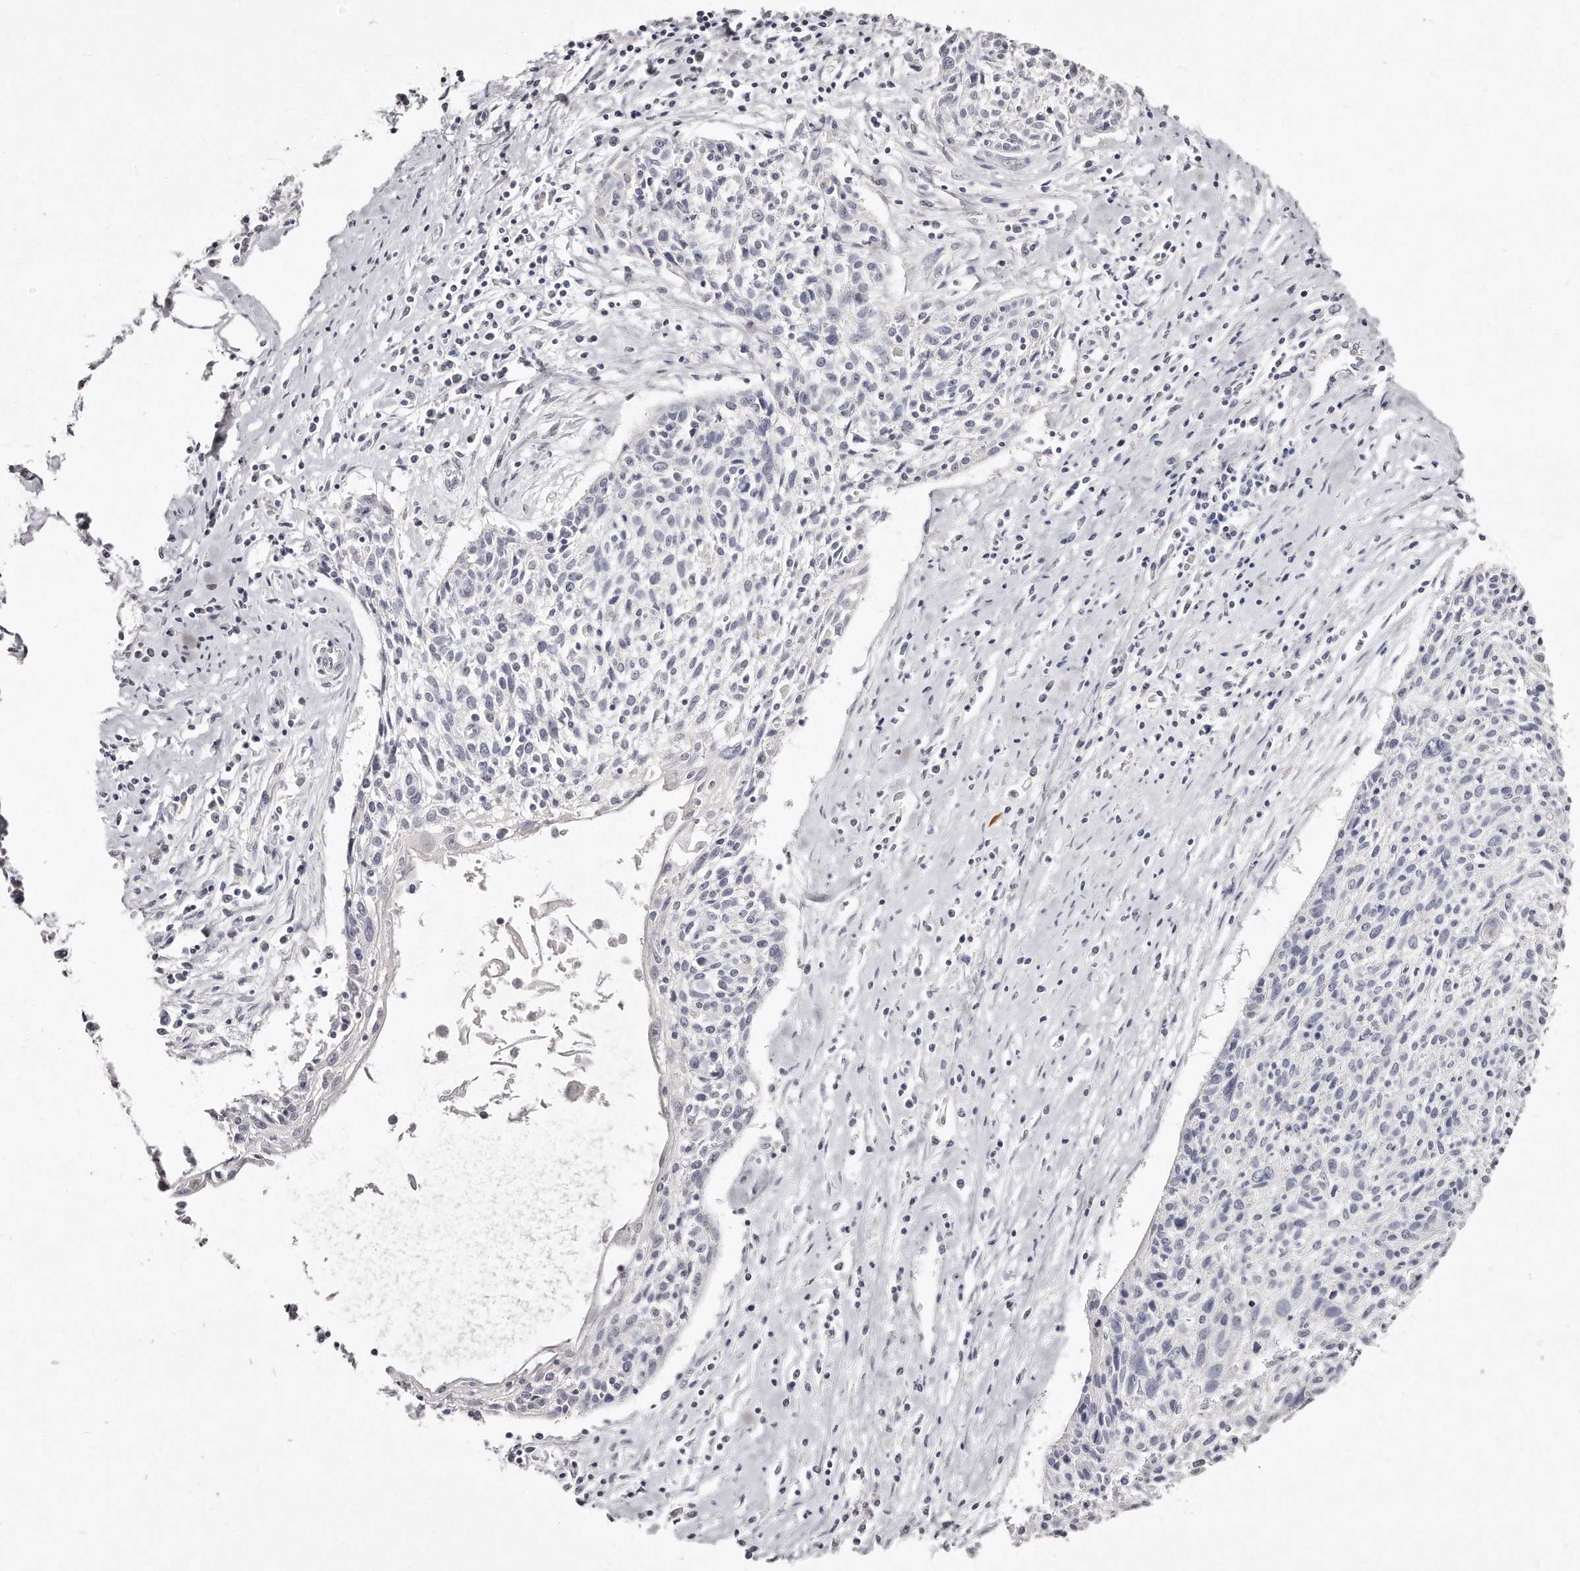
{"staining": {"intensity": "negative", "quantity": "none", "location": "none"}, "tissue": "cervical cancer", "cell_type": "Tumor cells", "image_type": "cancer", "snomed": [{"axis": "morphology", "description": "Squamous cell carcinoma, NOS"}, {"axis": "topography", "description": "Cervix"}], "caption": "A photomicrograph of human cervical cancer (squamous cell carcinoma) is negative for staining in tumor cells. (Stains: DAB (3,3'-diaminobenzidine) immunohistochemistry with hematoxylin counter stain, Microscopy: brightfield microscopy at high magnification).", "gene": "GDA", "patient": {"sex": "female", "age": 51}}